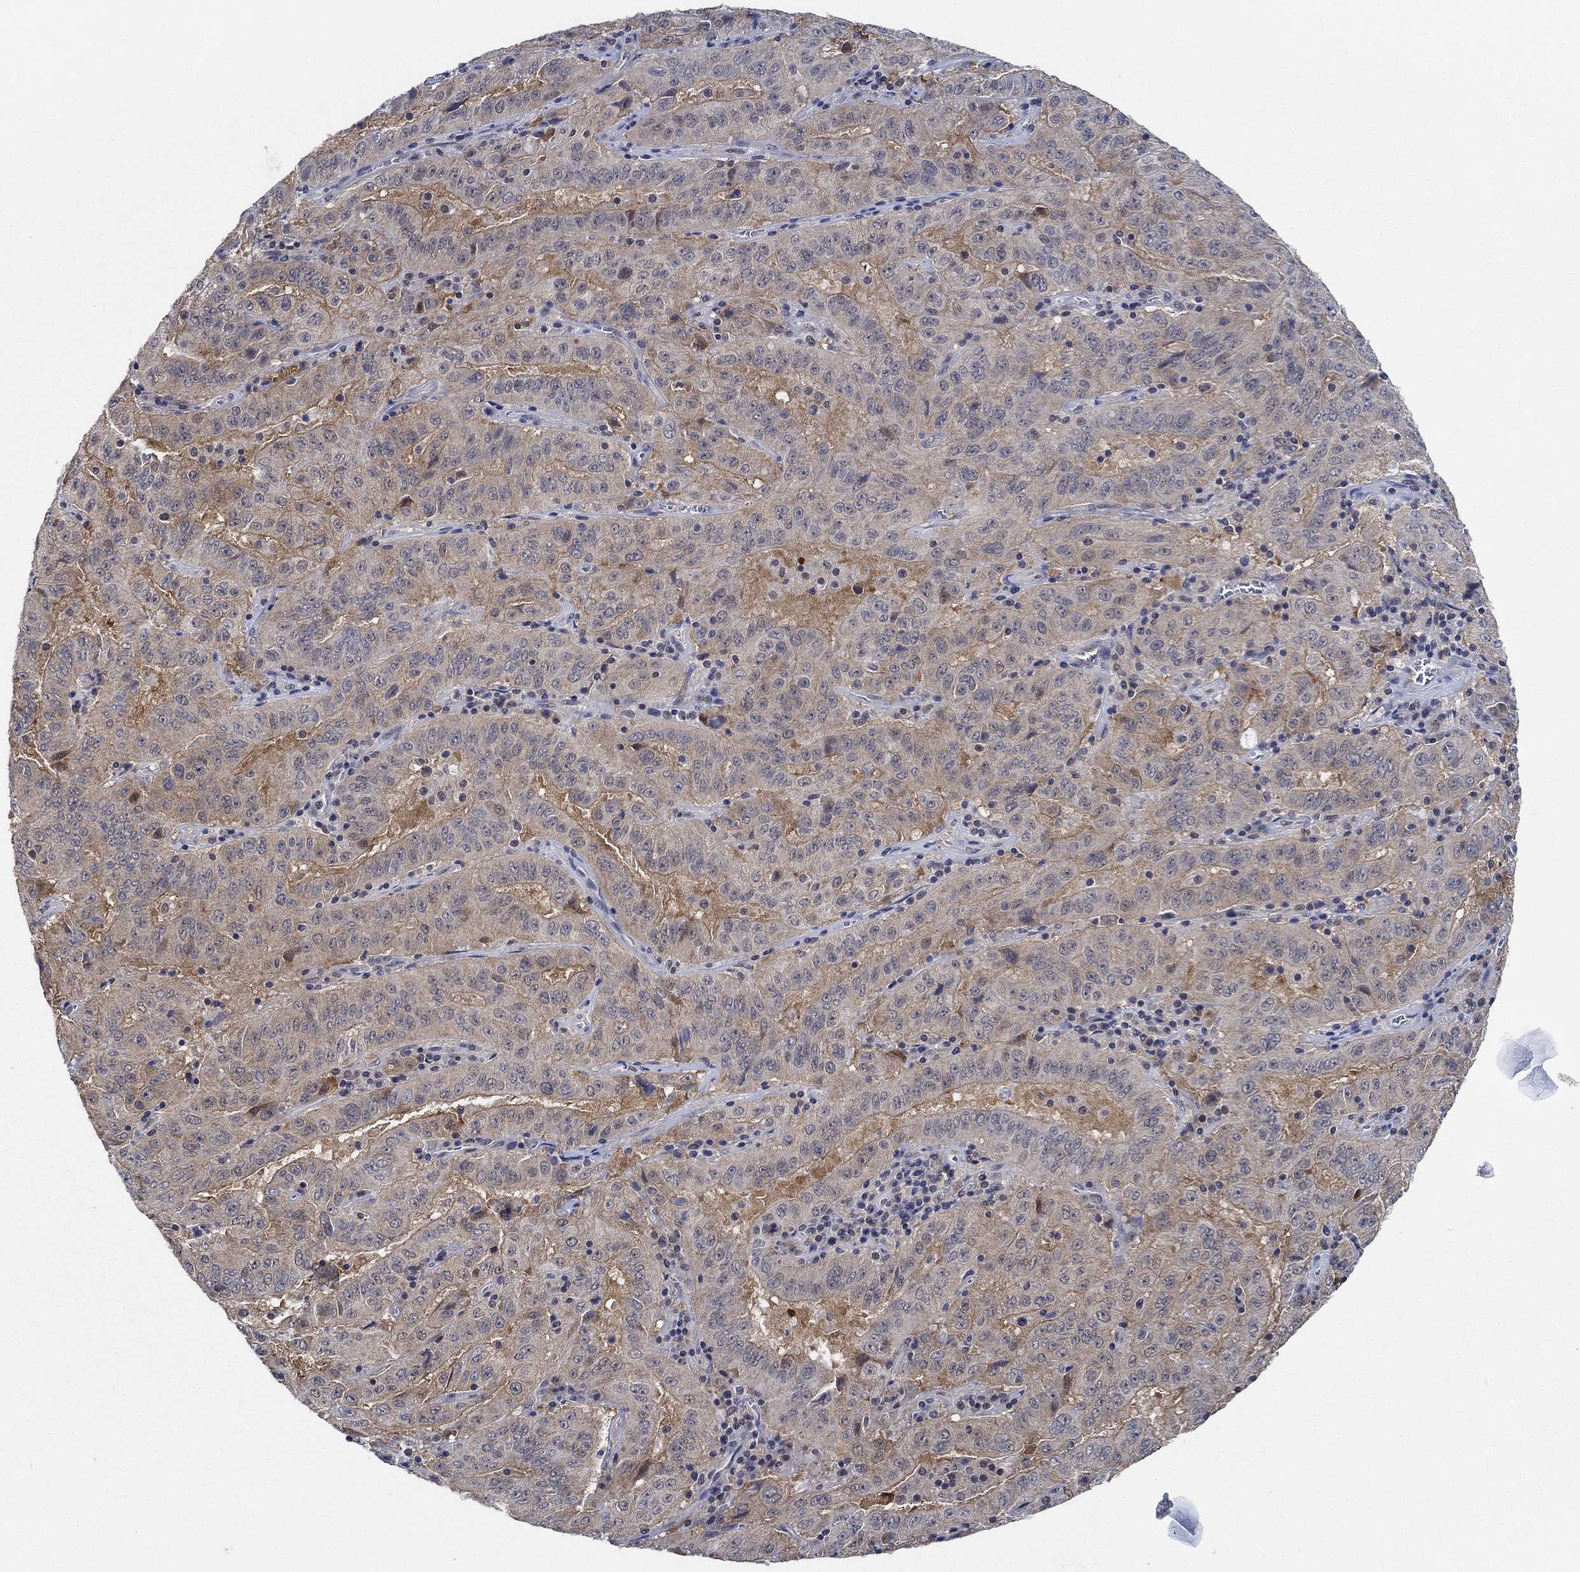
{"staining": {"intensity": "weak", "quantity": "25%-75%", "location": "cytoplasmic/membranous"}, "tissue": "pancreatic cancer", "cell_type": "Tumor cells", "image_type": "cancer", "snomed": [{"axis": "morphology", "description": "Adenocarcinoma, NOS"}, {"axis": "topography", "description": "Pancreas"}], "caption": "About 25%-75% of tumor cells in human pancreatic adenocarcinoma exhibit weak cytoplasmic/membranous protein staining as visualized by brown immunohistochemical staining.", "gene": "DACT1", "patient": {"sex": "male", "age": 63}}